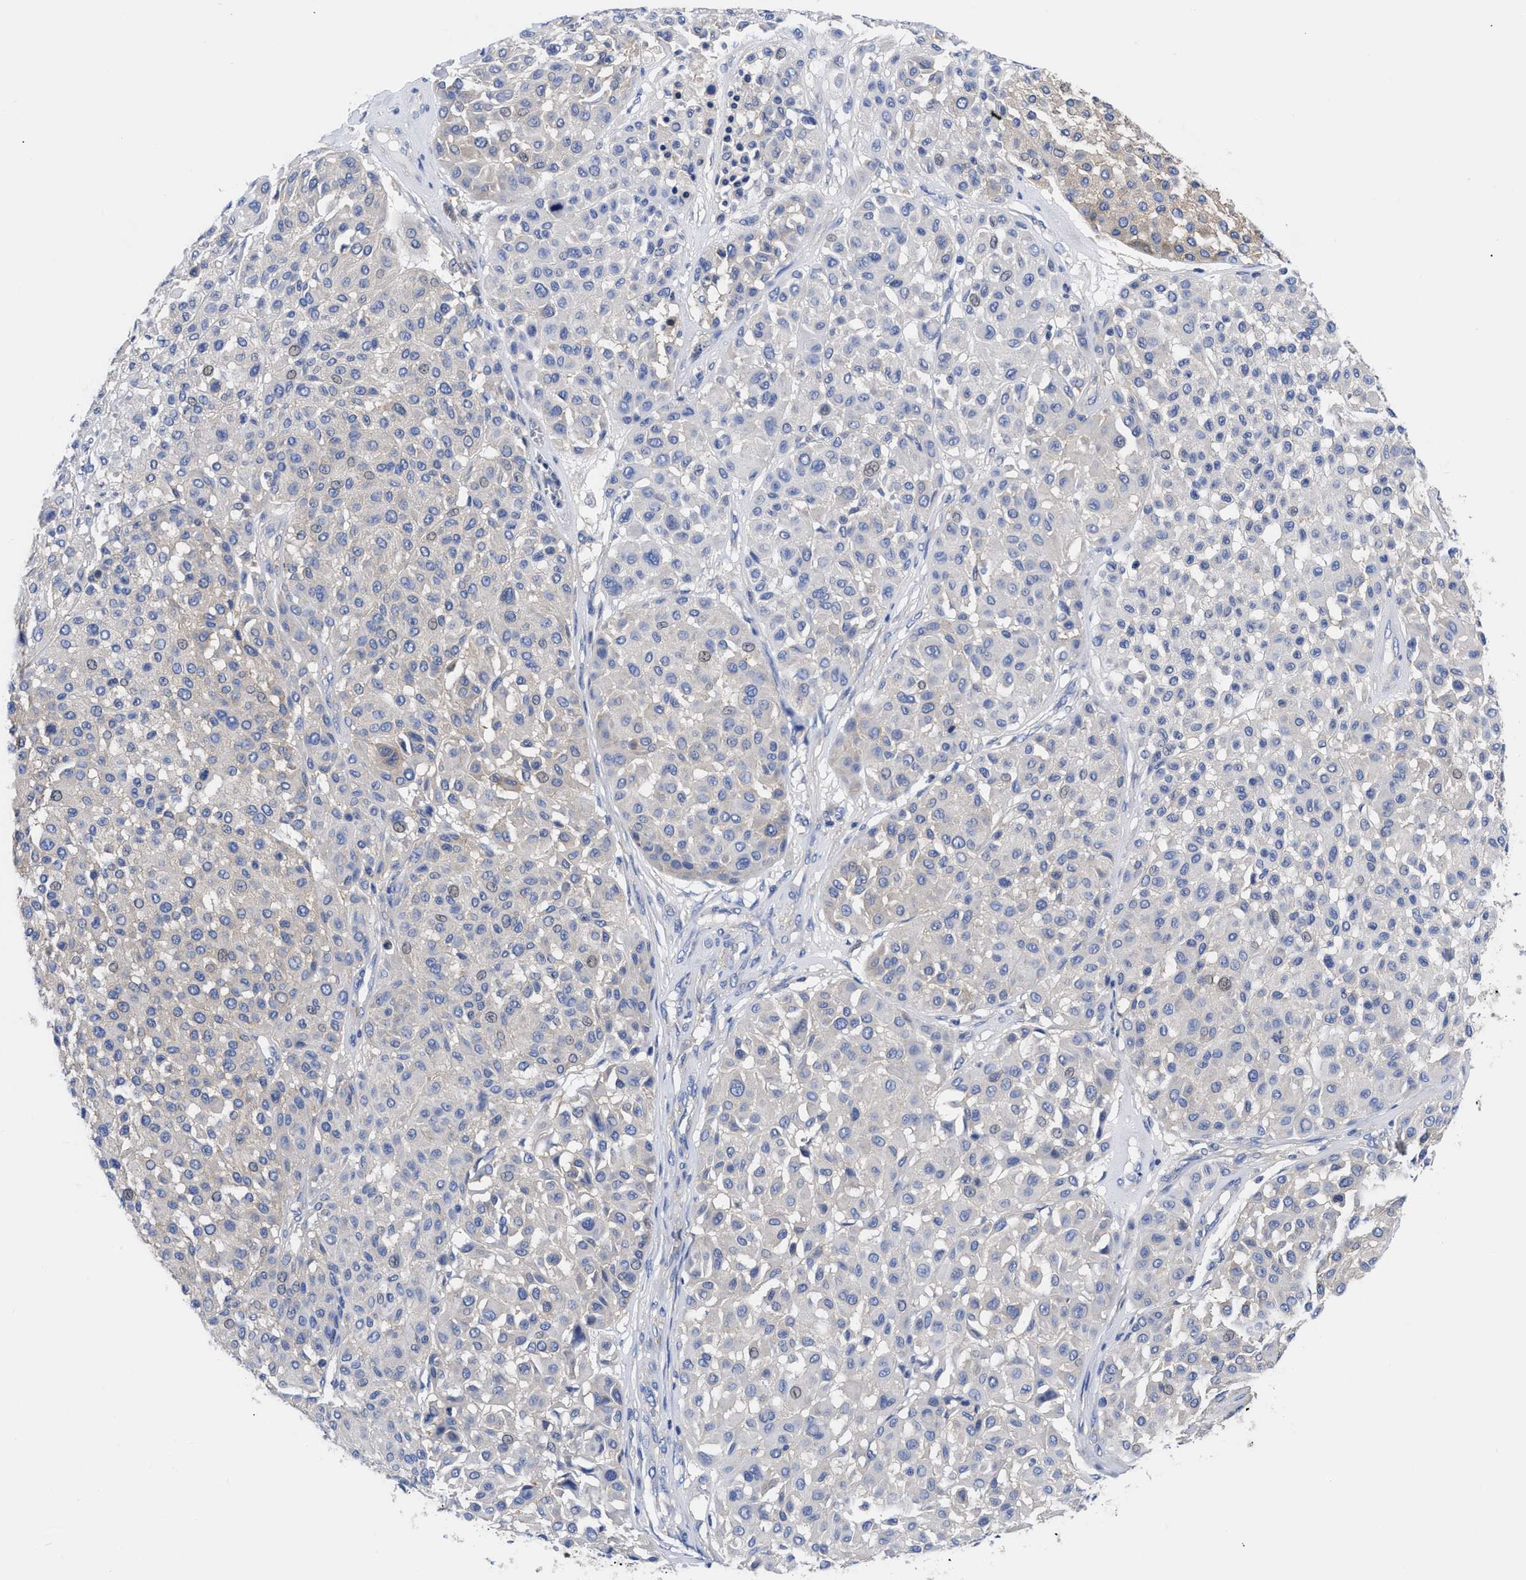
{"staining": {"intensity": "negative", "quantity": "none", "location": "none"}, "tissue": "melanoma", "cell_type": "Tumor cells", "image_type": "cancer", "snomed": [{"axis": "morphology", "description": "Malignant melanoma, Metastatic site"}, {"axis": "topography", "description": "Soft tissue"}], "caption": "IHC micrograph of human malignant melanoma (metastatic site) stained for a protein (brown), which reveals no positivity in tumor cells.", "gene": "RBKS", "patient": {"sex": "male", "age": 41}}